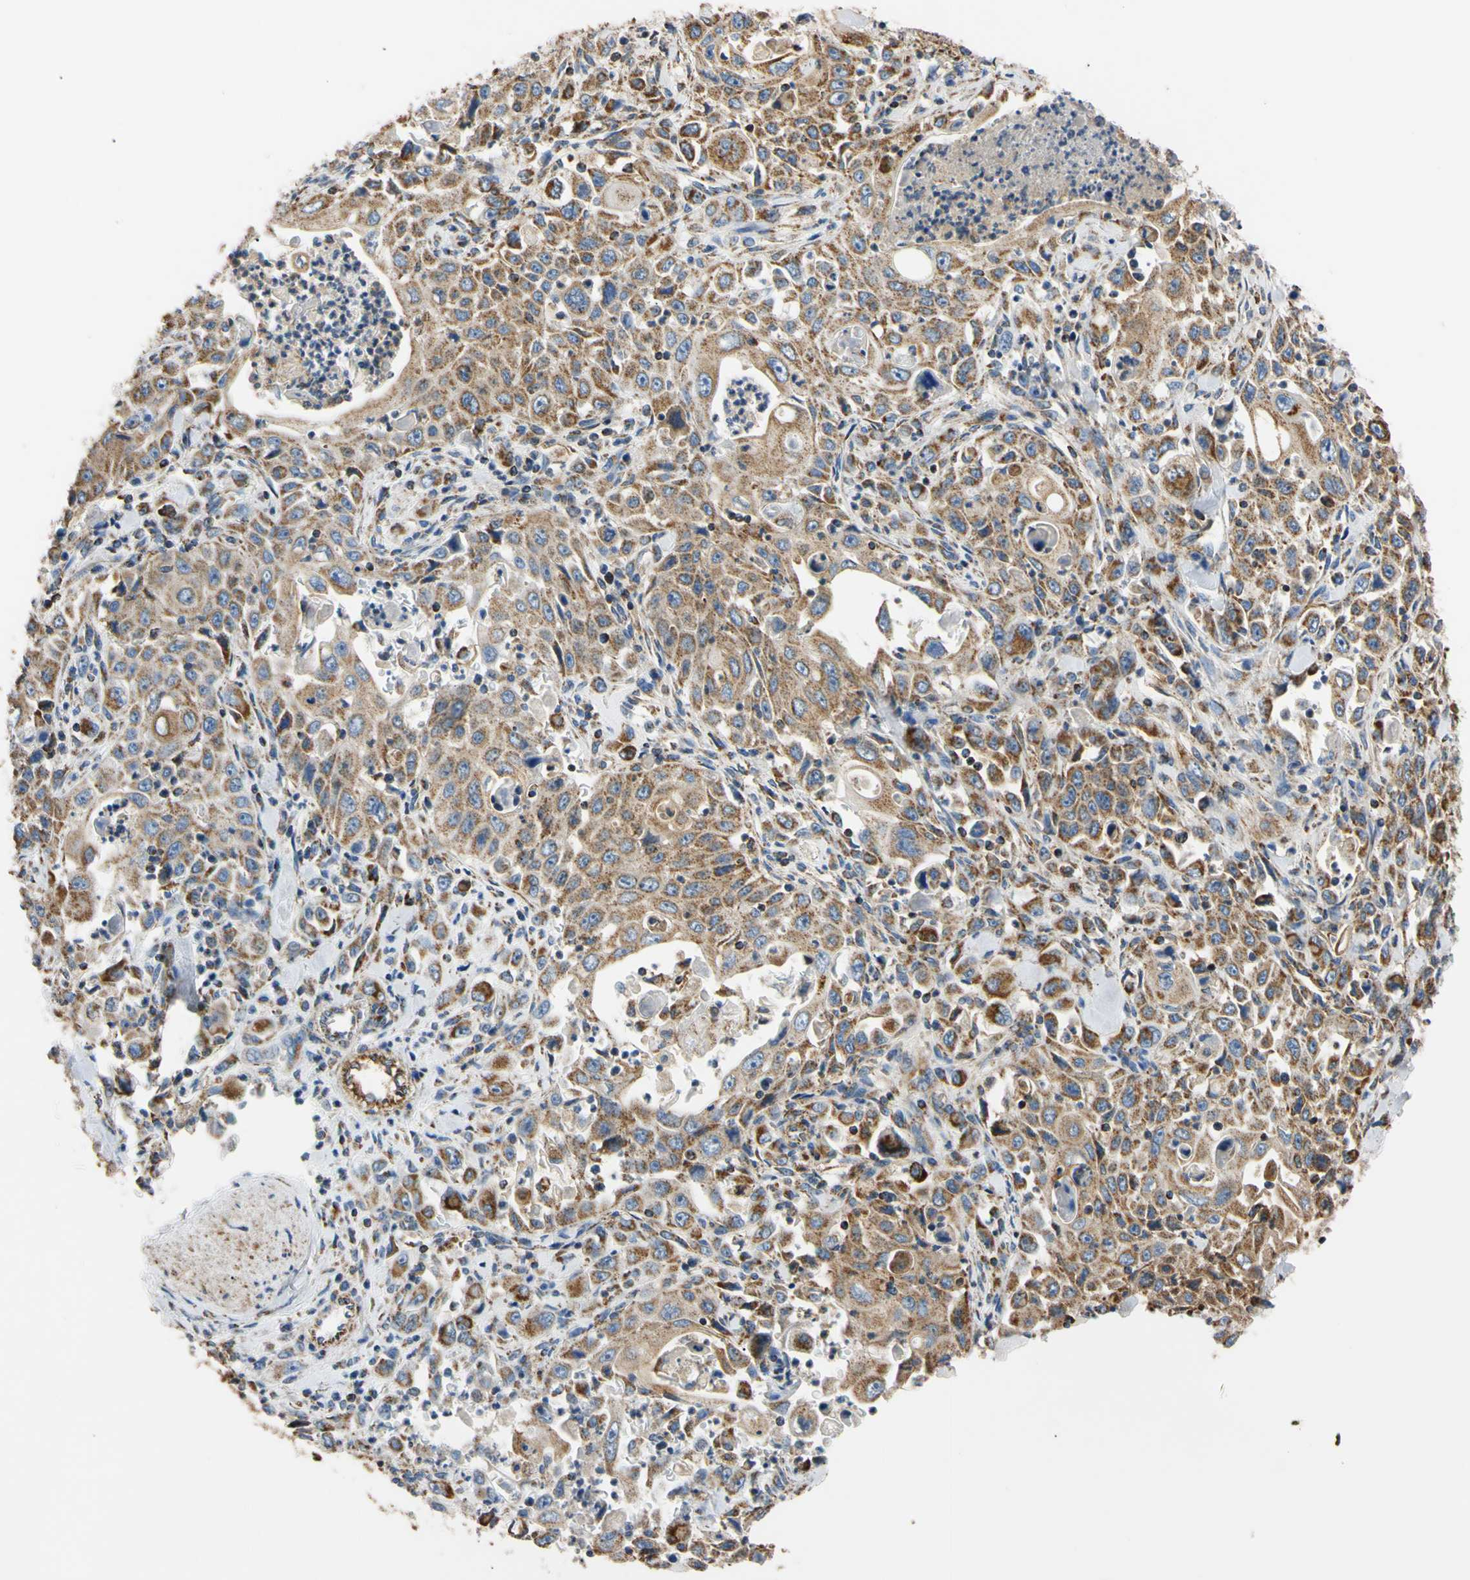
{"staining": {"intensity": "moderate", "quantity": ">75%", "location": "cytoplasmic/membranous"}, "tissue": "pancreatic cancer", "cell_type": "Tumor cells", "image_type": "cancer", "snomed": [{"axis": "morphology", "description": "Adenocarcinoma, NOS"}, {"axis": "topography", "description": "Pancreas"}], "caption": "Immunohistochemistry image of neoplastic tissue: pancreatic adenocarcinoma stained using immunohistochemistry reveals medium levels of moderate protein expression localized specifically in the cytoplasmic/membranous of tumor cells, appearing as a cytoplasmic/membranous brown color.", "gene": "CLPP", "patient": {"sex": "male", "age": 70}}